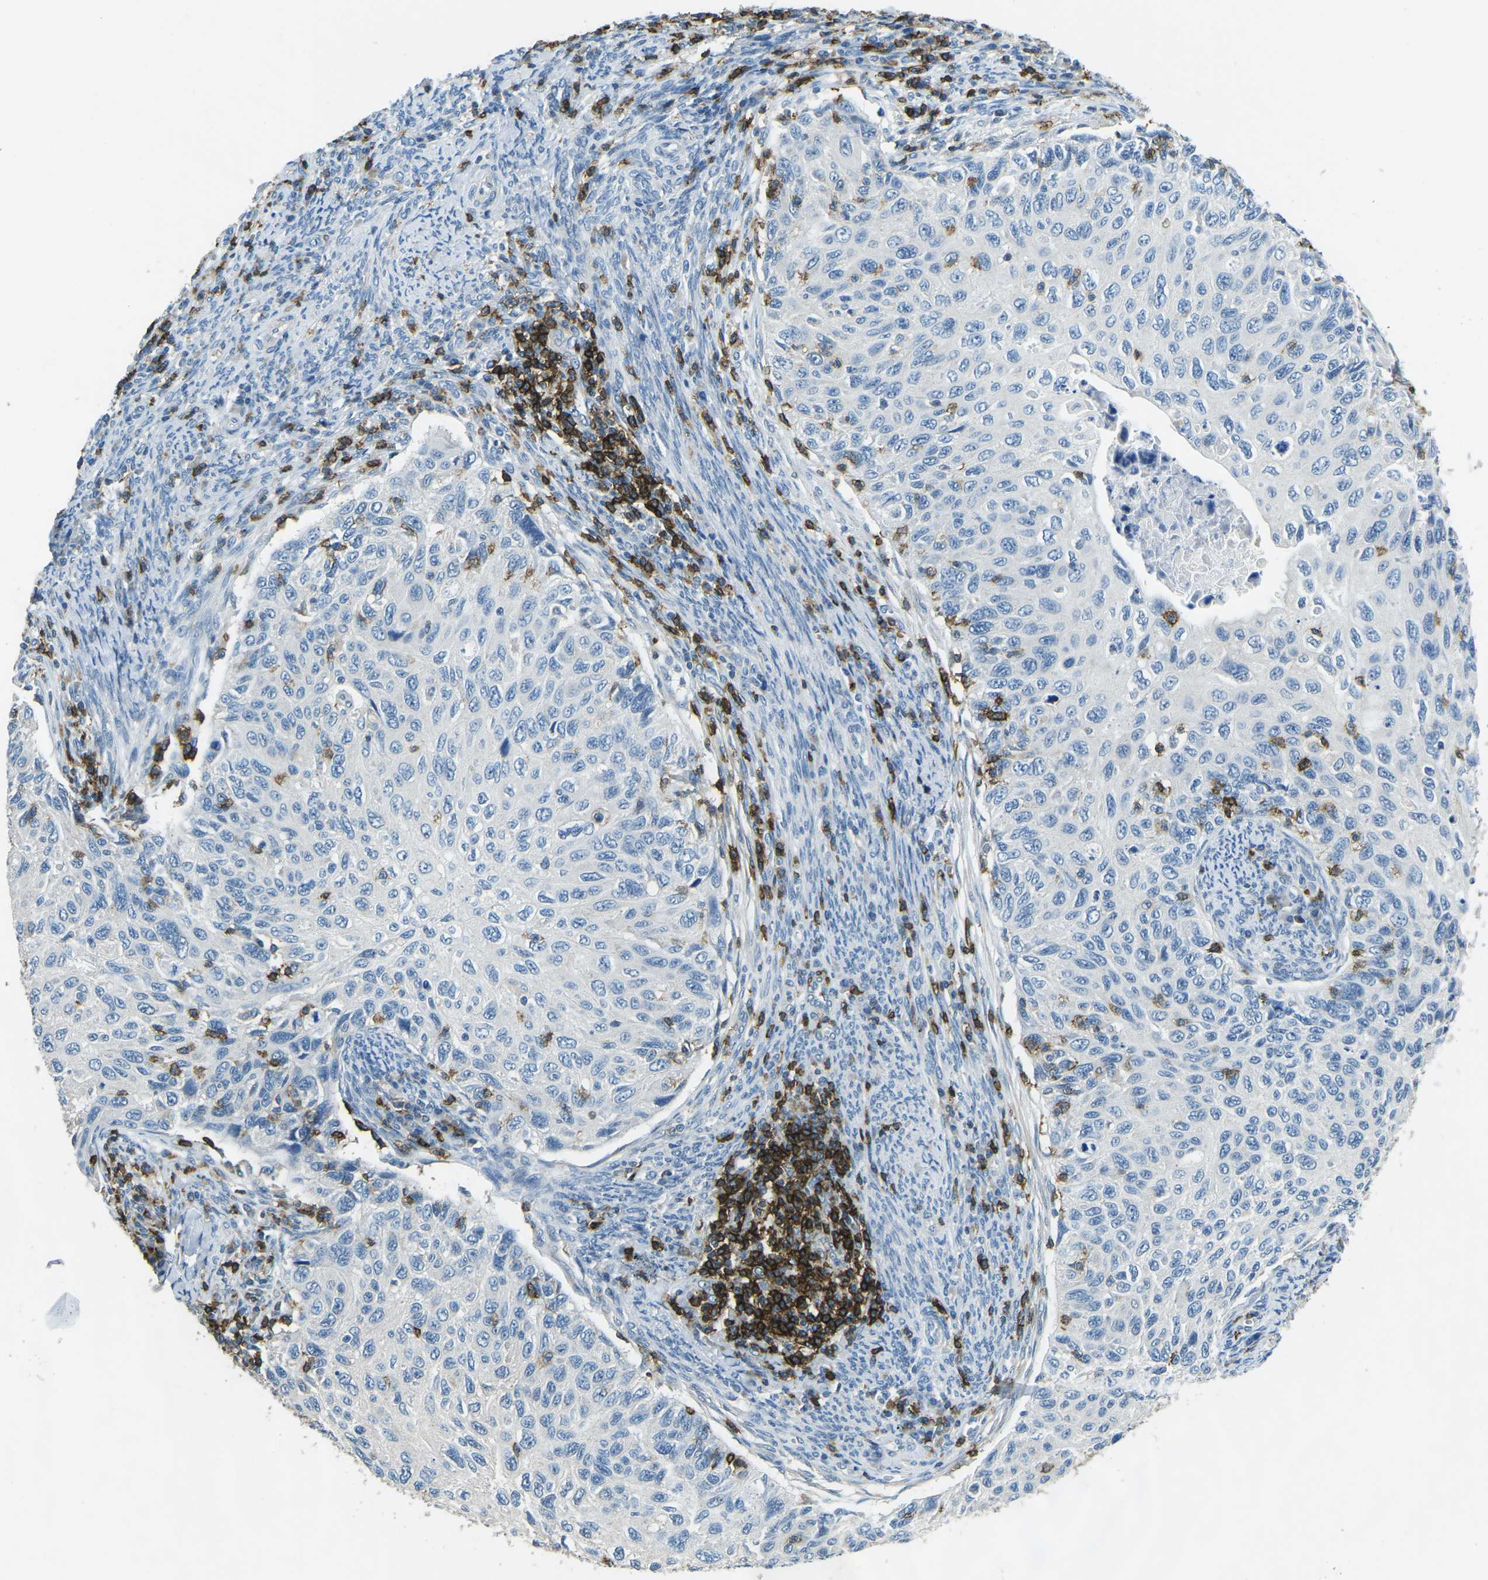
{"staining": {"intensity": "negative", "quantity": "none", "location": "none"}, "tissue": "cervical cancer", "cell_type": "Tumor cells", "image_type": "cancer", "snomed": [{"axis": "morphology", "description": "Squamous cell carcinoma, NOS"}, {"axis": "topography", "description": "Cervix"}], "caption": "Immunohistochemistry image of cervical cancer stained for a protein (brown), which demonstrates no expression in tumor cells.", "gene": "CD6", "patient": {"sex": "female", "age": 70}}